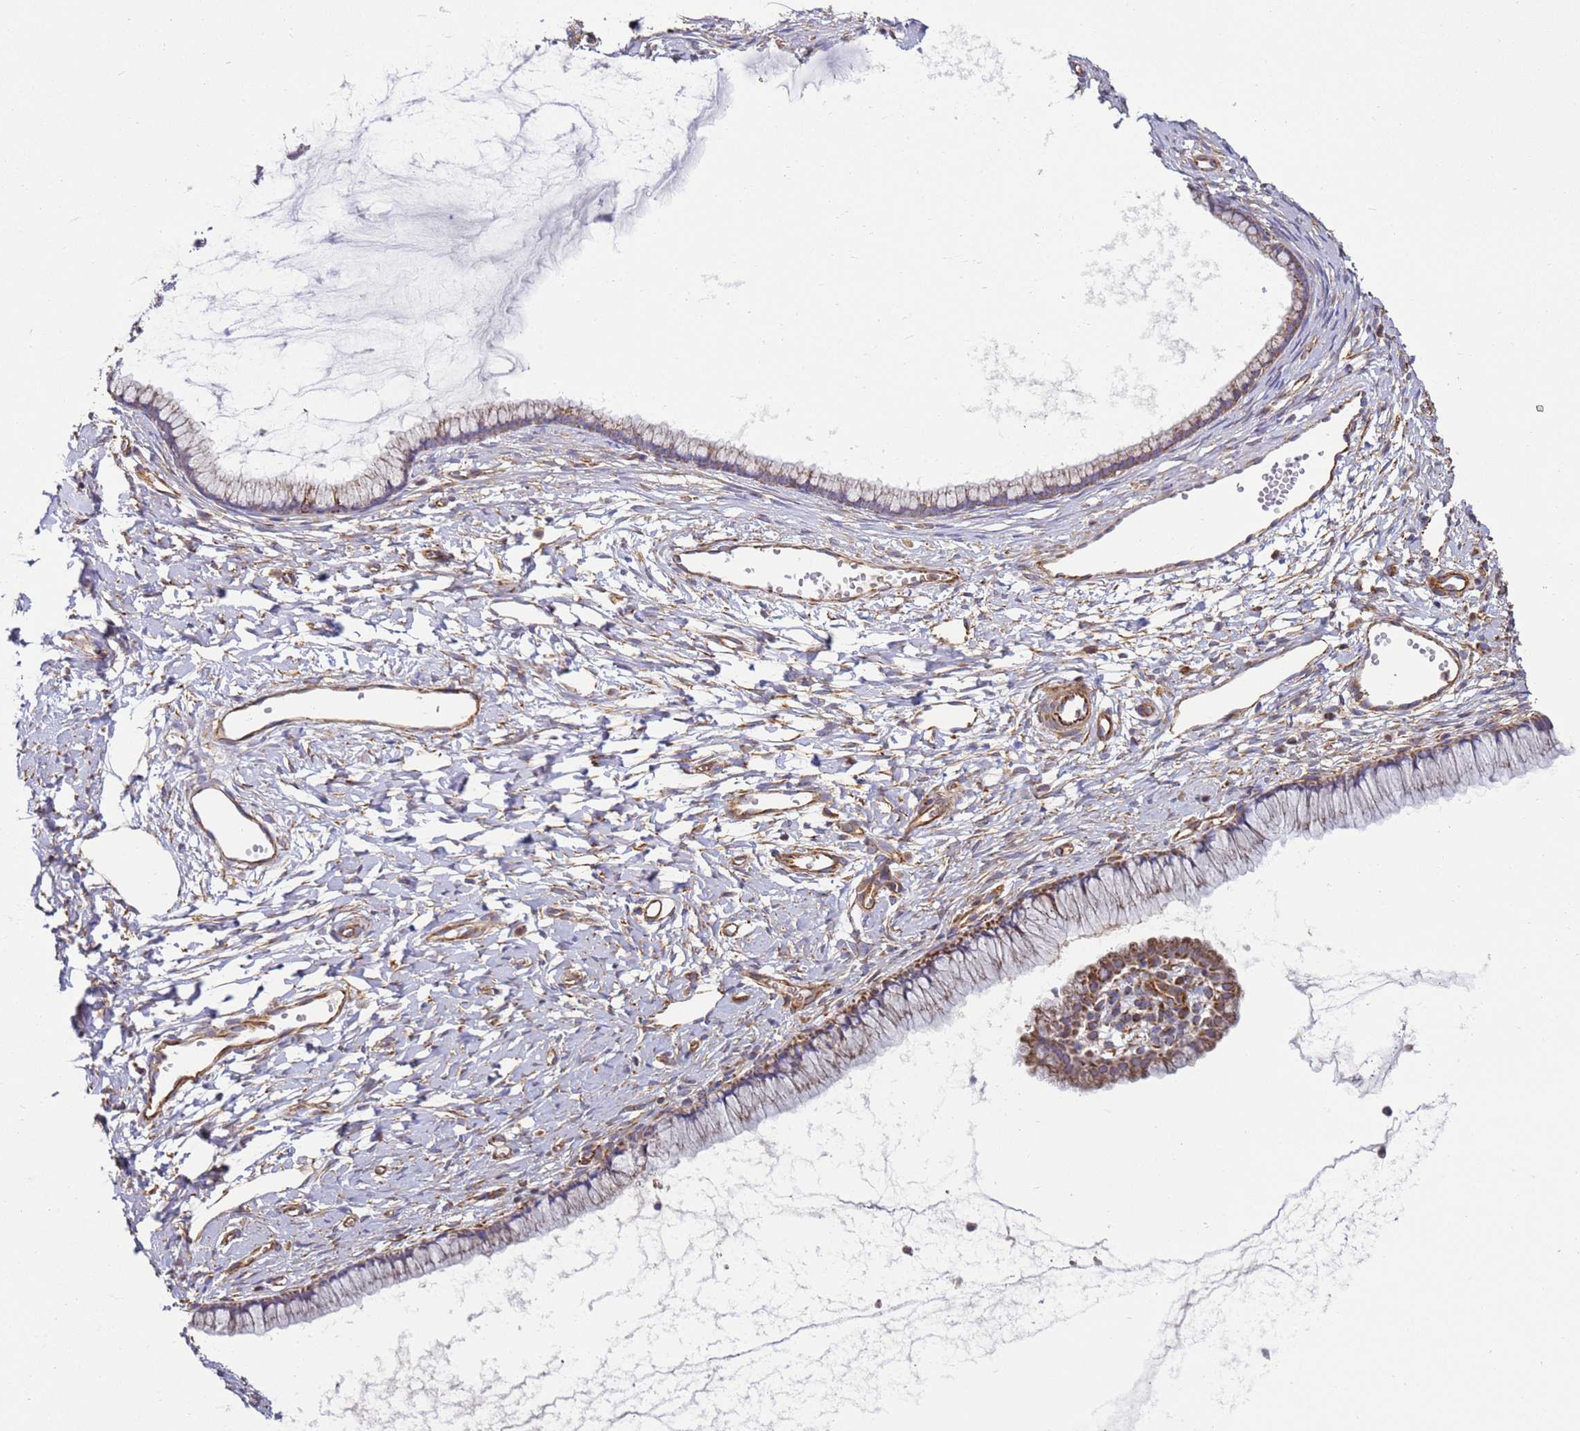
{"staining": {"intensity": "moderate", "quantity": "<25%", "location": "cytoplasmic/membranous"}, "tissue": "cervix", "cell_type": "Glandular cells", "image_type": "normal", "snomed": [{"axis": "morphology", "description": "Normal tissue, NOS"}, {"axis": "topography", "description": "Cervix"}], "caption": "High-power microscopy captured an IHC image of benign cervix, revealing moderate cytoplasmic/membranous expression in about <25% of glandular cells. (DAB (3,3'-diaminobenzidine) IHC with brightfield microscopy, high magnification).", "gene": "MRPL20", "patient": {"sex": "female", "age": 40}}